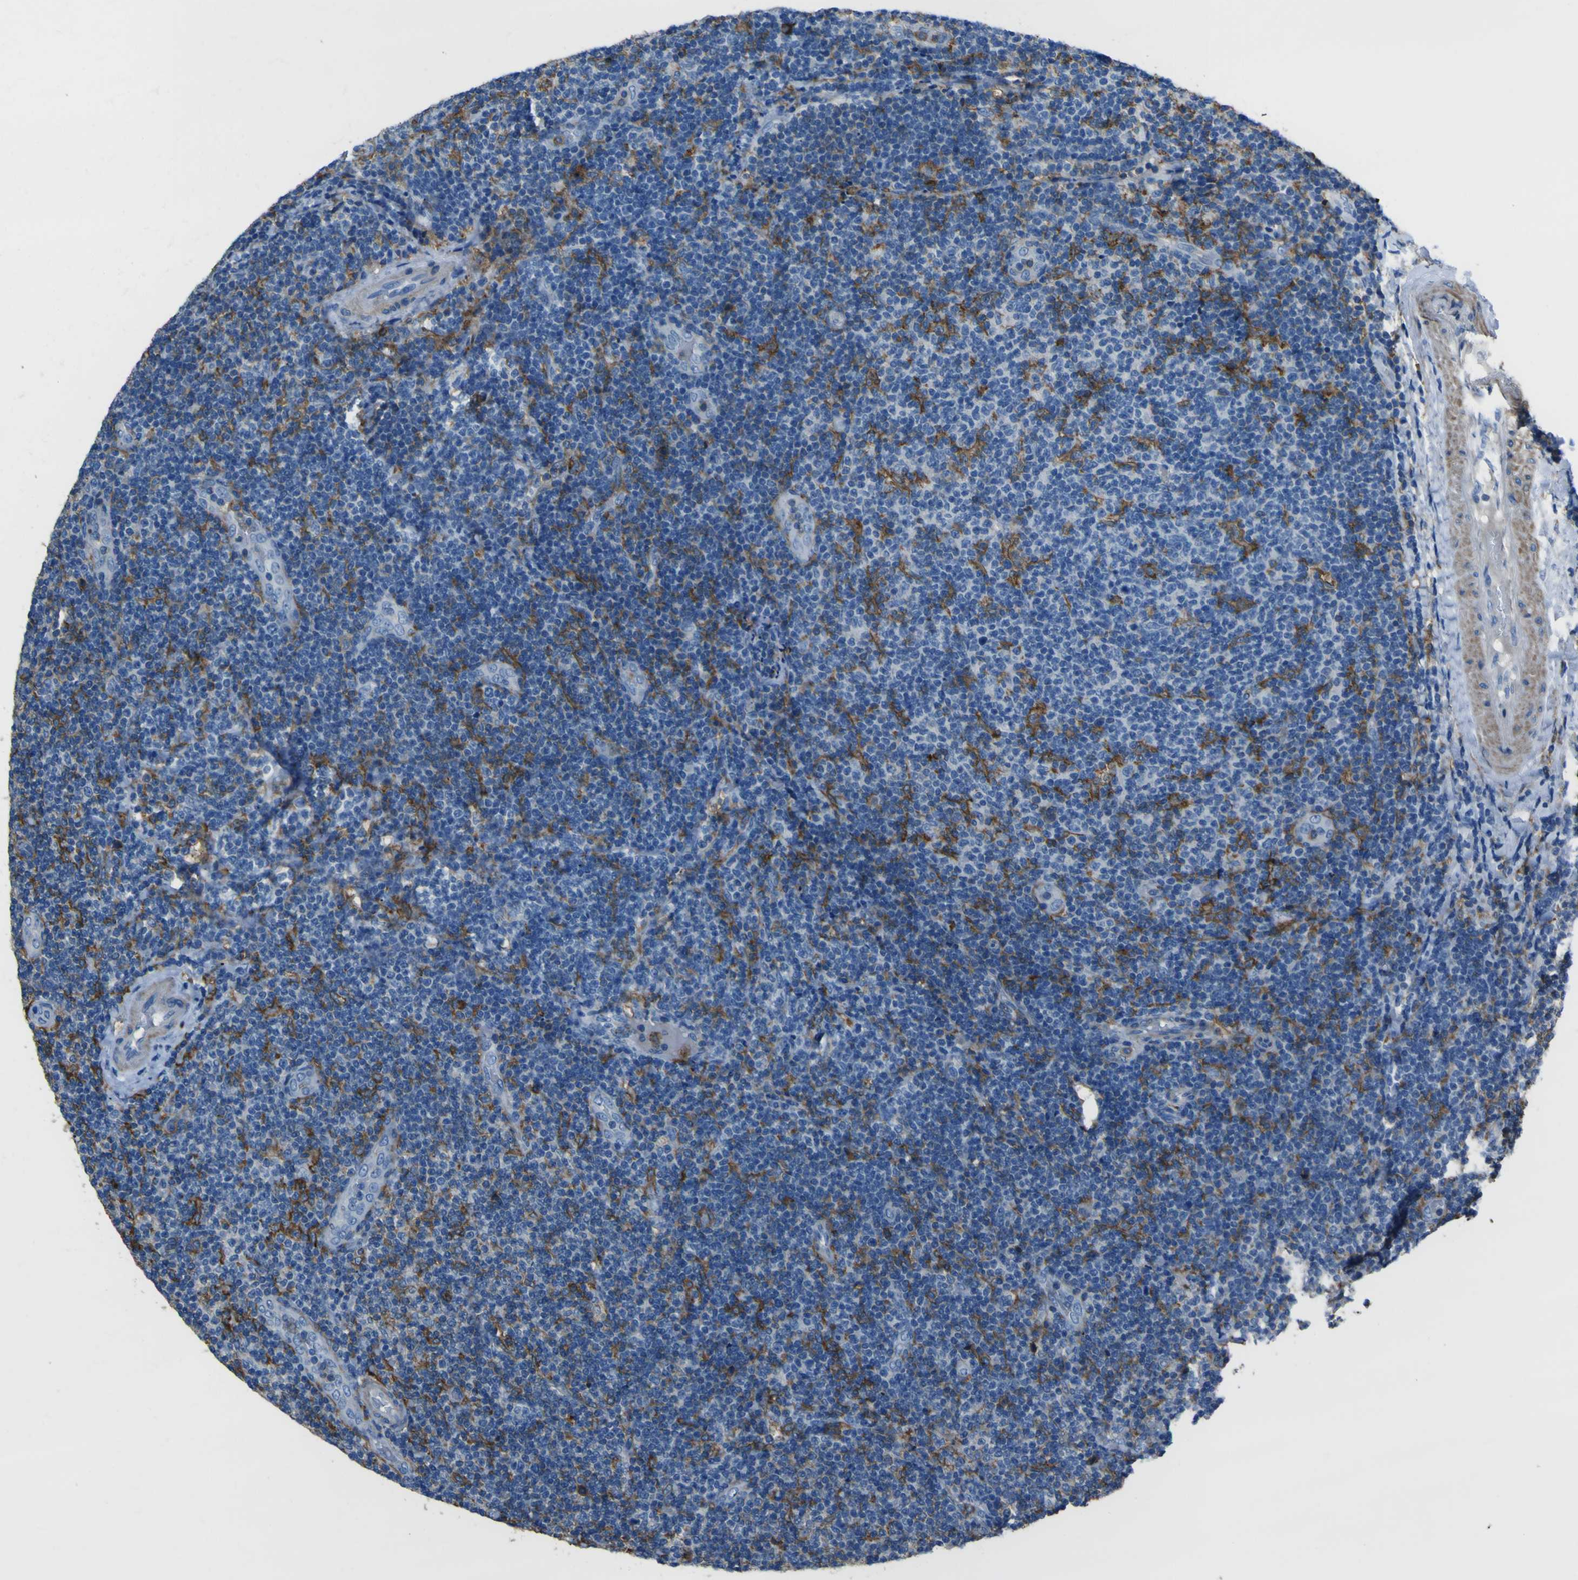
{"staining": {"intensity": "negative", "quantity": "none", "location": "none"}, "tissue": "lymphoma", "cell_type": "Tumor cells", "image_type": "cancer", "snomed": [{"axis": "morphology", "description": "Malignant lymphoma, non-Hodgkin's type, Low grade"}, {"axis": "topography", "description": "Lymph node"}], "caption": "DAB immunohistochemical staining of low-grade malignant lymphoma, non-Hodgkin's type displays no significant expression in tumor cells.", "gene": "LAIR1", "patient": {"sex": "male", "age": 83}}